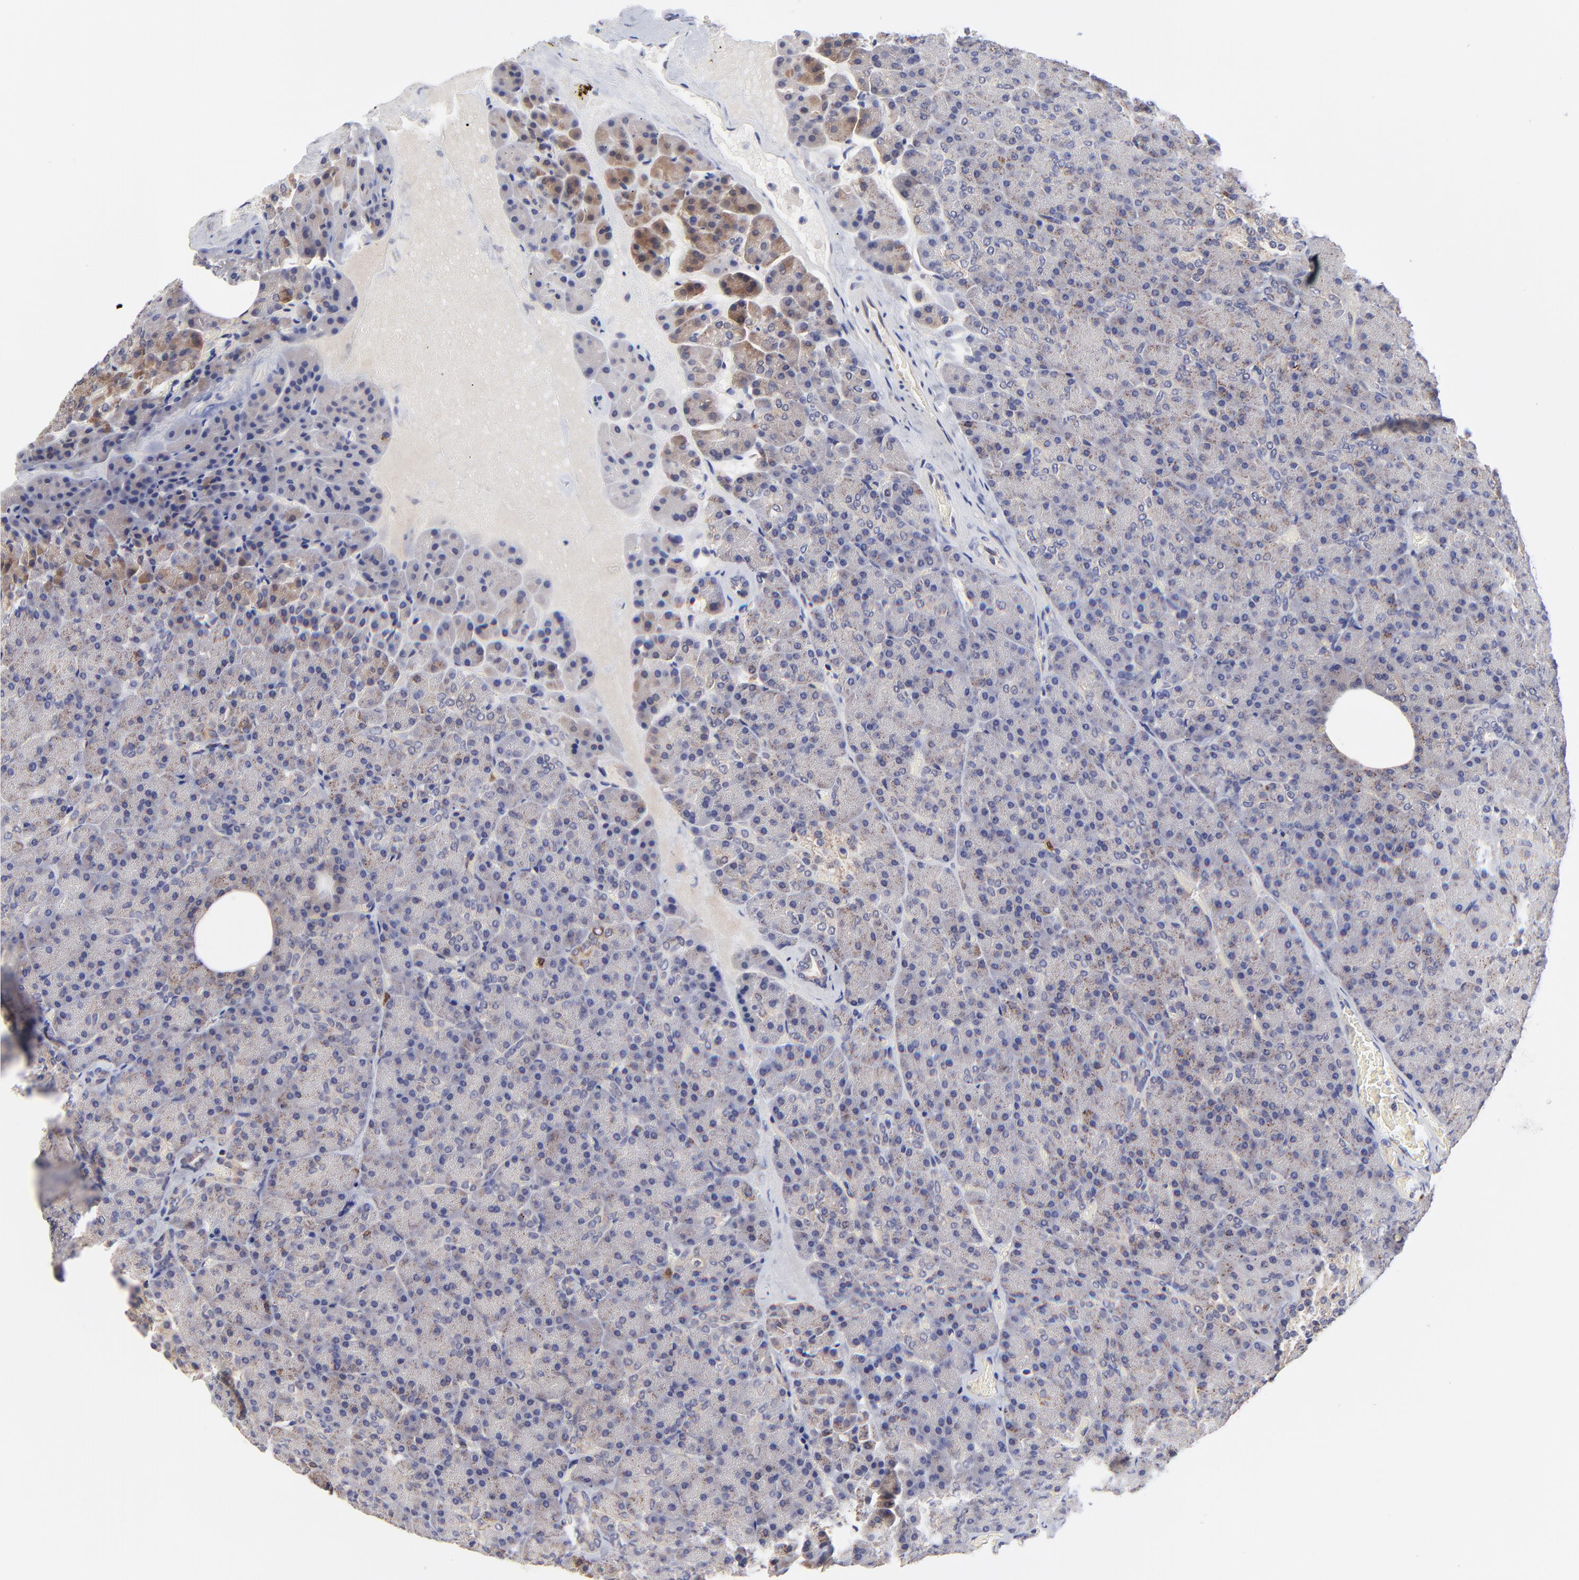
{"staining": {"intensity": "weak", "quantity": "25%-75%", "location": "cytoplasmic/membranous"}, "tissue": "pancreas", "cell_type": "Exocrine glandular cells", "image_type": "normal", "snomed": [{"axis": "morphology", "description": "Normal tissue, NOS"}, {"axis": "topography", "description": "Pancreas"}], "caption": "Pancreas stained with a brown dye displays weak cytoplasmic/membranous positive expression in about 25%-75% of exocrine glandular cells.", "gene": "FBXL12", "patient": {"sex": "female", "age": 35}}